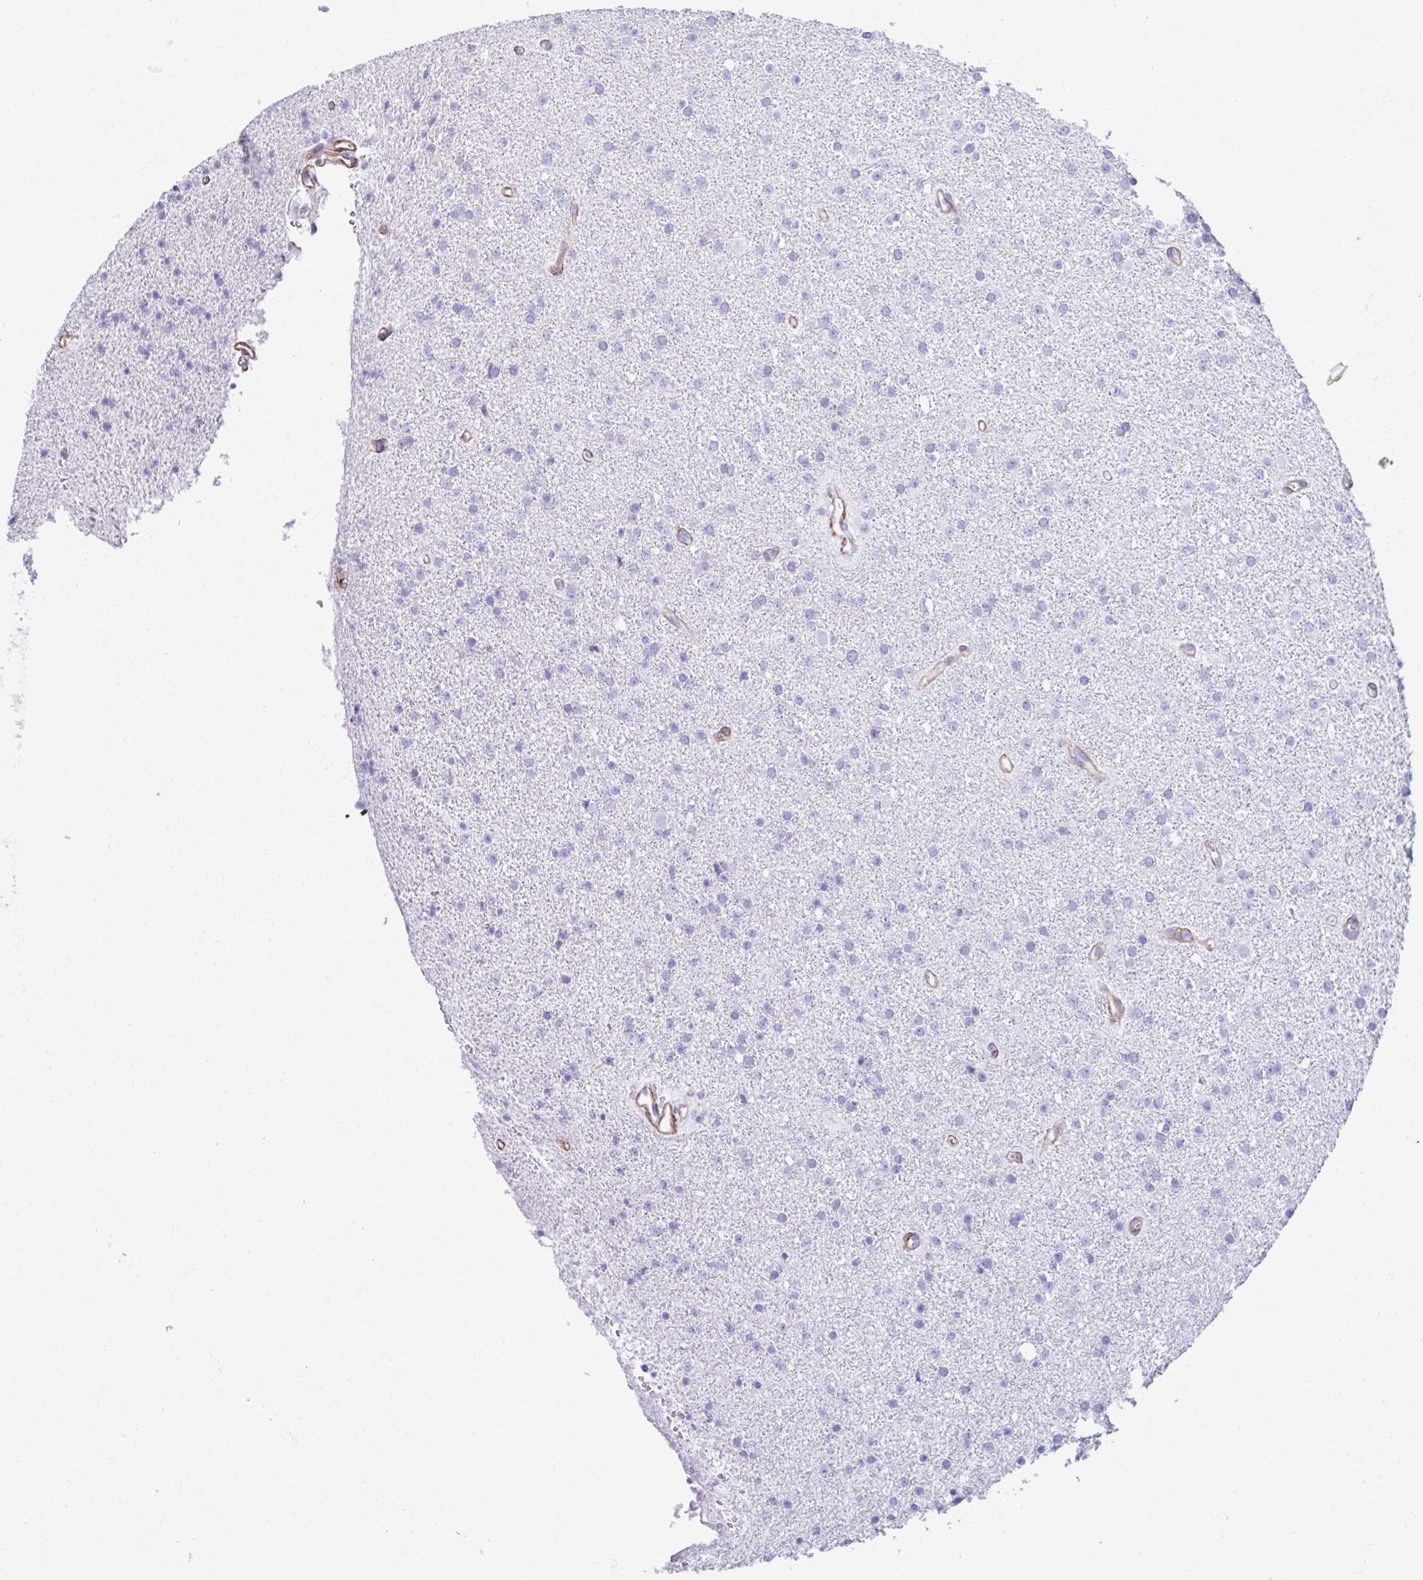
{"staining": {"intensity": "negative", "quantity": "none", "location": "none"}, "tissue": "glioma", "cell_type": "Tumor cells", "image_type": "cancer", "snomed": [{"axis": "morphology", "description": "Glioma, malignant, Low grade"}, {"axis": "topography", "description": "Brain"}], "caption": "Tumor cells are negative for protein expression in human malignant glioma (low-grade).", "gene": "UBL3", "patient": {"sex": "female", "age": 34}}